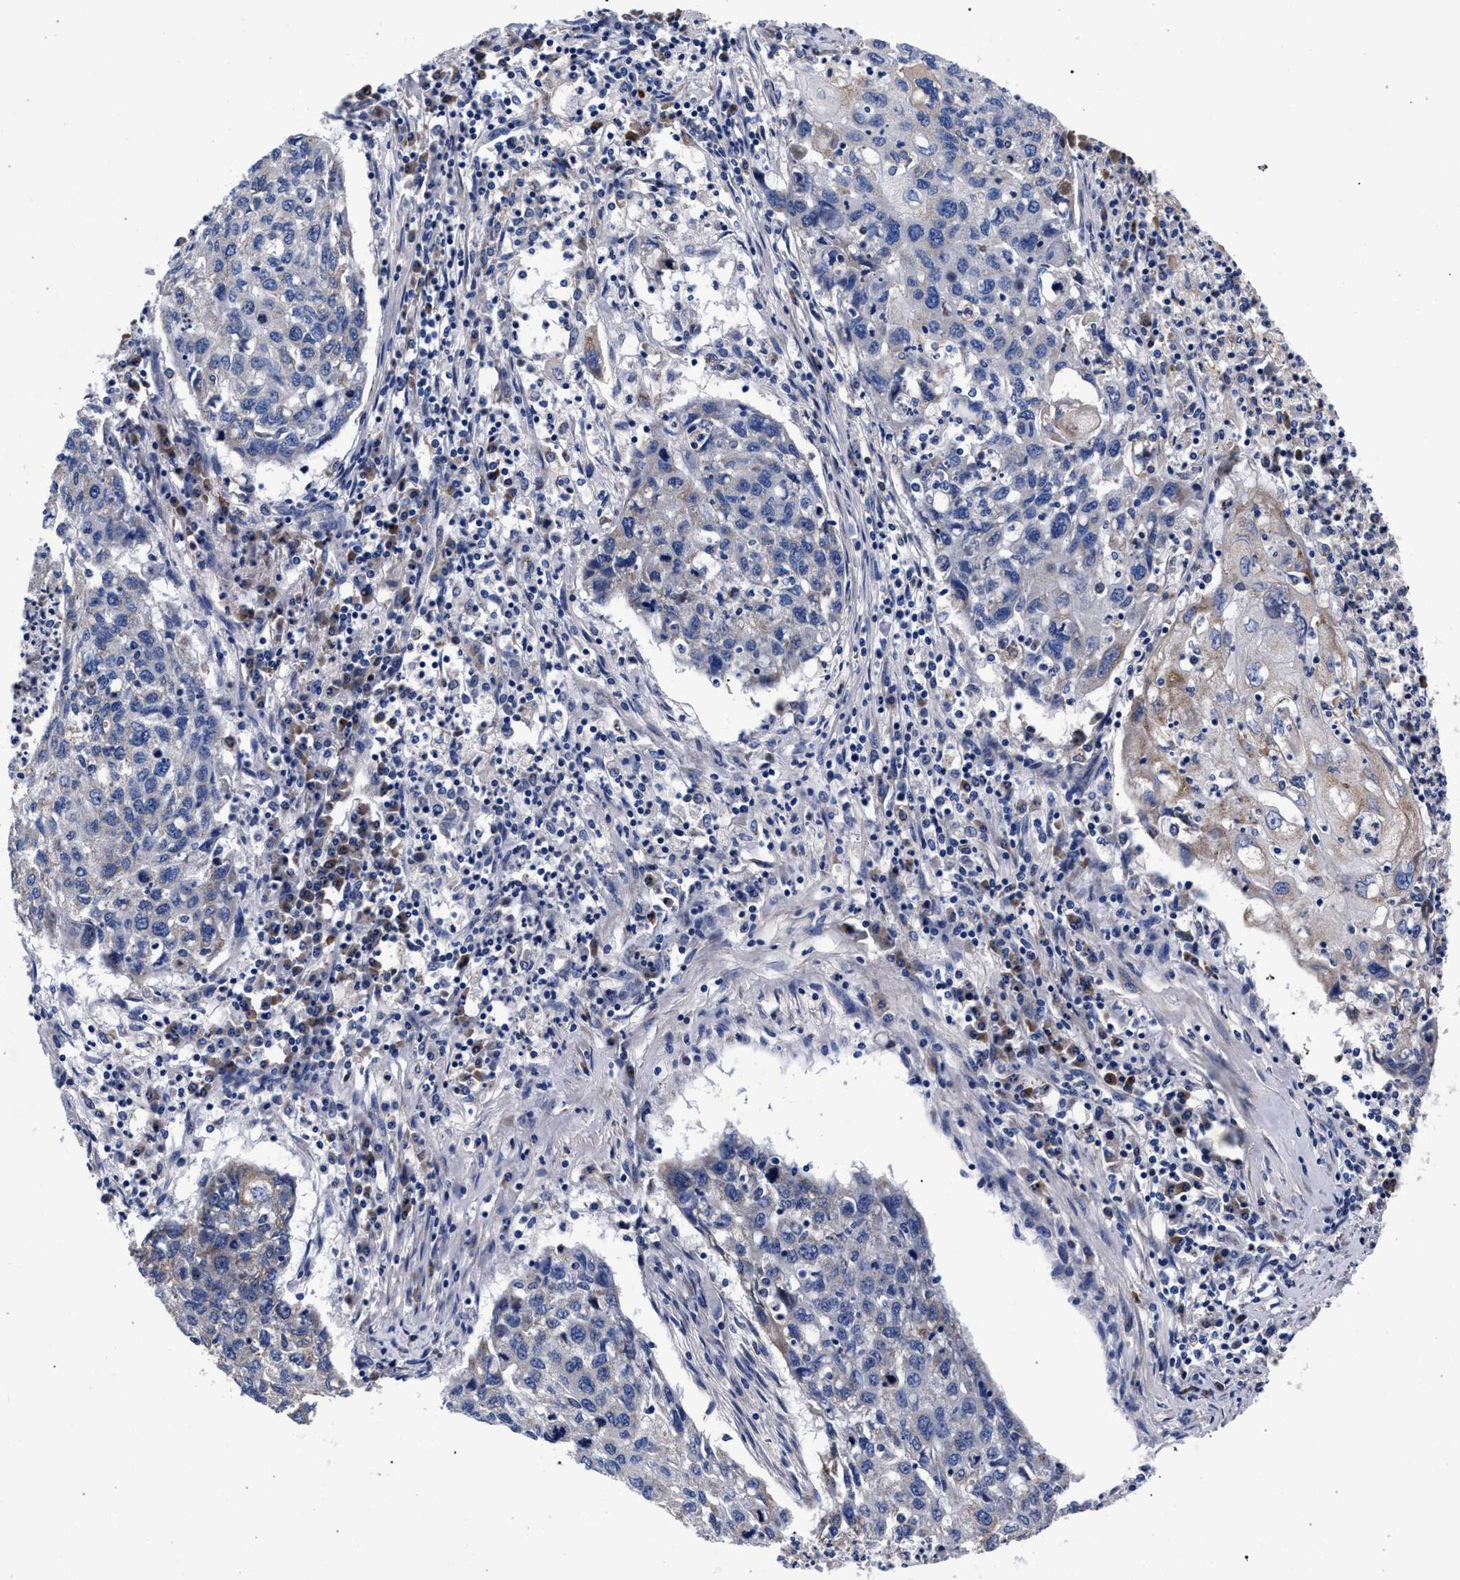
{"staining": {"intensity": "negative", "quantity": "none", "location": "none"}, "tissue": "lung cancer", "cell_type": "Tumor cells", "image_type": "cancer", "snomed": [{"axis": "morphology", "description": "Squamous cell carcinoma, NOS"}, {"axis": "topography", "description": "Lung"}], "caption": "This is an immunohistochemistry image of lung cancer. There is no staining in tumor cells.", "gene": "ACOX1", "patient": {"sex": "female", "age": 63}}